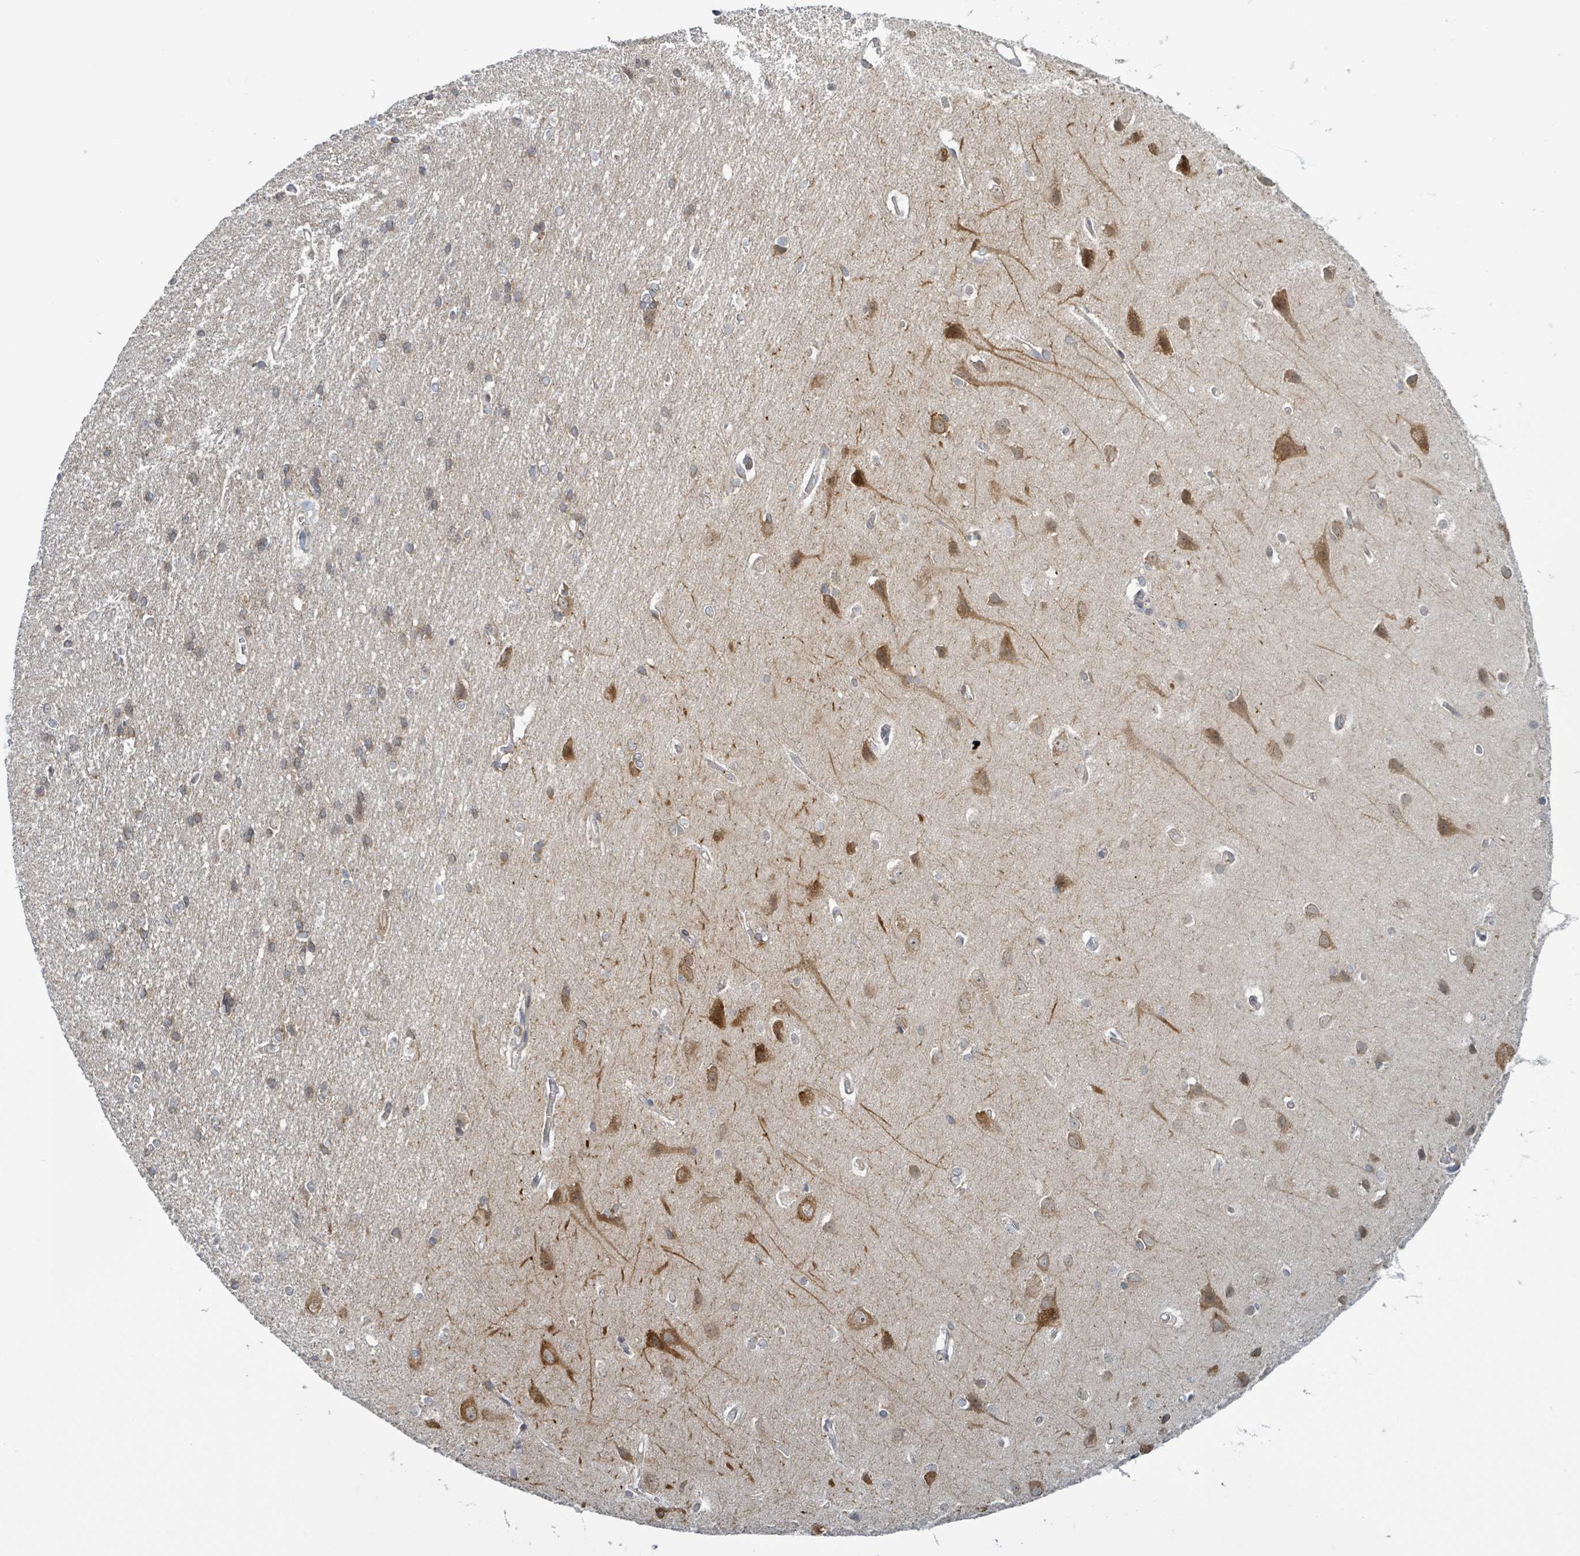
{"staining": {"intensity": "negative", "quantity": "none", "location": "none"}, "tissue": "cerebral cortex", "cell_type": "Endothelial cells", "image_type": "normal", "snomed": [{"axis": "morphology", "description": "Normal tissue, NOS"}, {"axis": "topography", "description": "Cerebral cortex"}], "caption": "Immunohistochemistry of benign cerebral cortex shows no expression in endothelial cells. The staining was performed using DAB (3,3'-diaminobenzidine) to visualize the protein expression in brown, while the nuclei were stained in blue with hematoxylin (Magnification: 20x).", "gene": "RPL32", "patient": {"sex": "male", "age": 37}}